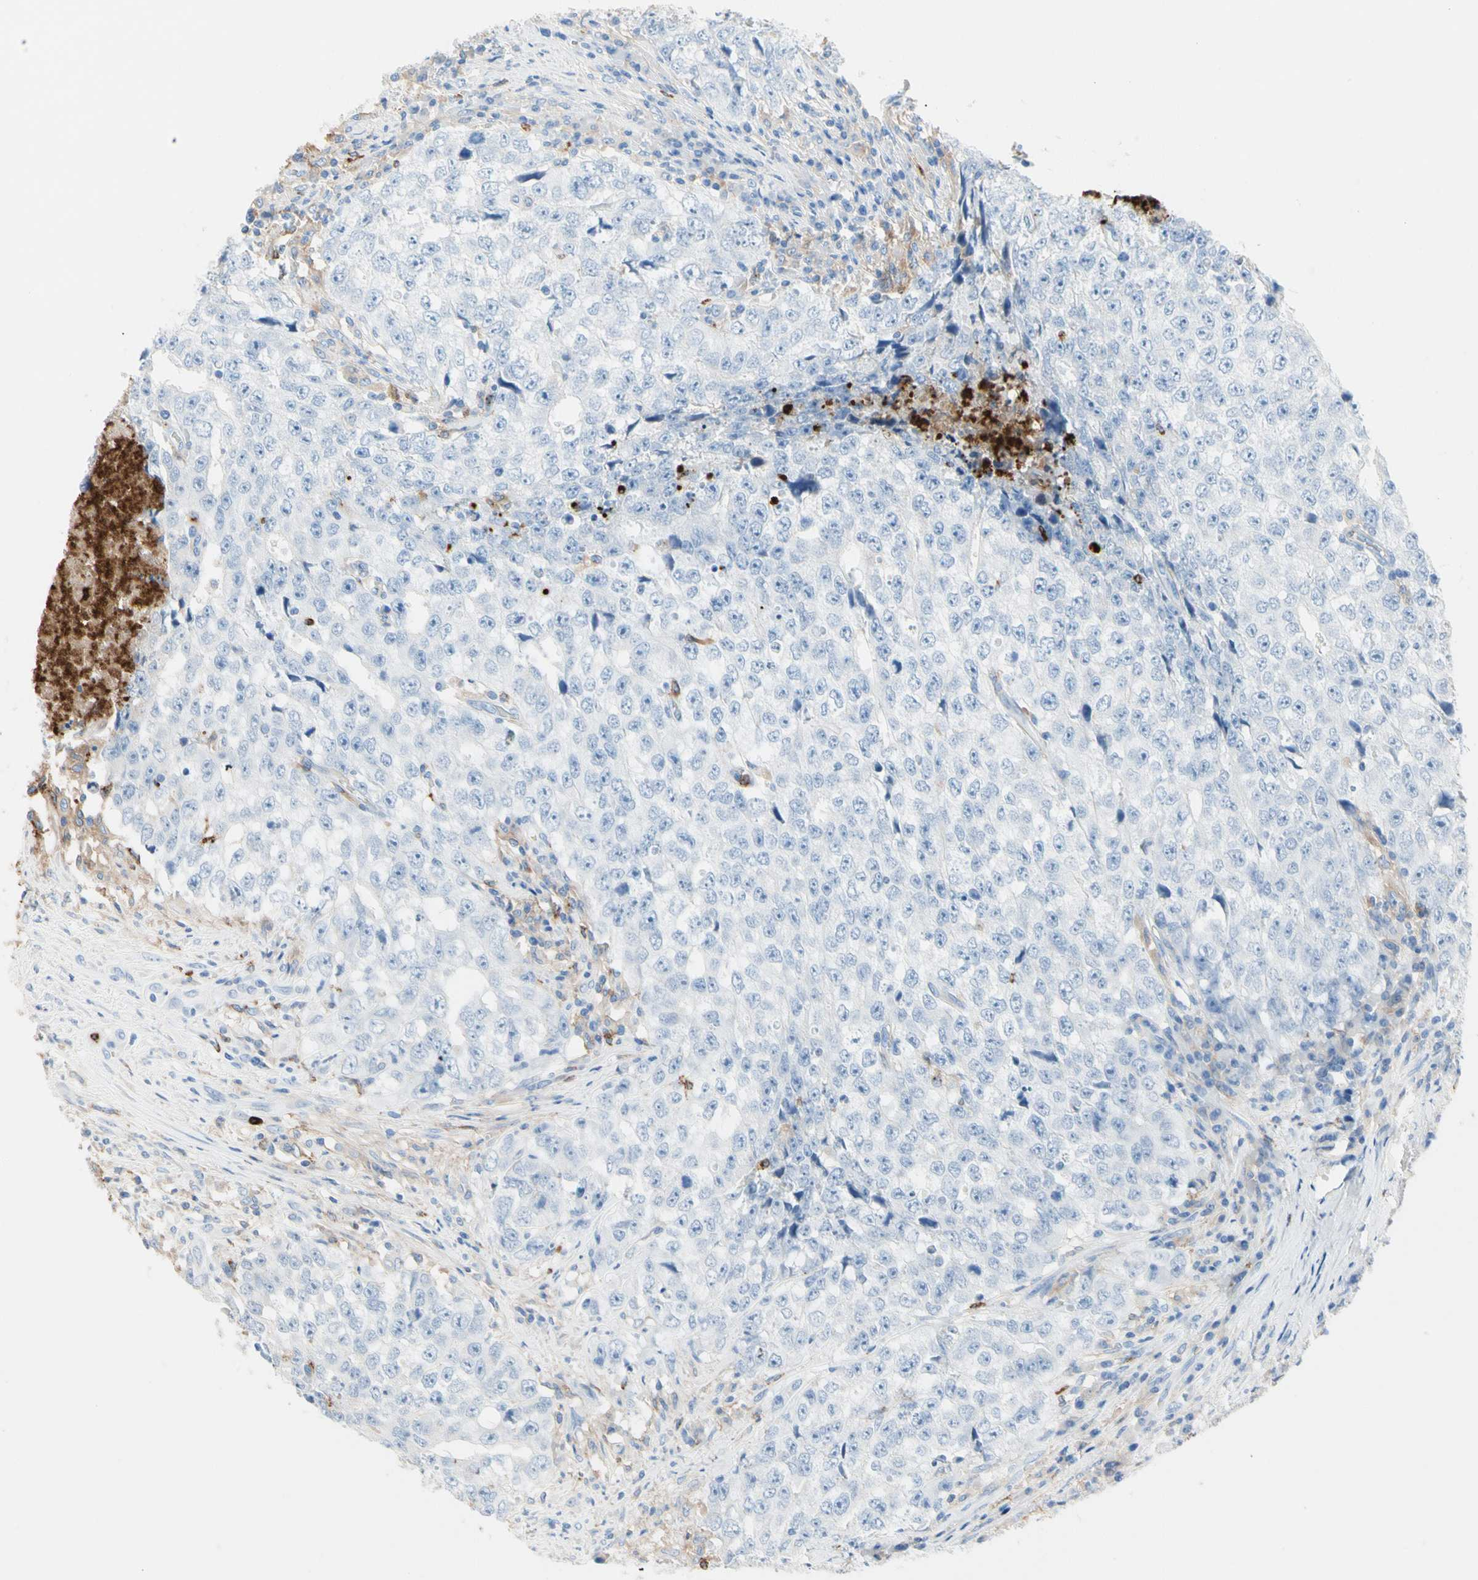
{"staining": {"intensity": "negative", "quantity": "none", "location": "none"}, "tissue": "testis cancer", "cell_type": "Tumor cells", "image_type": "cancer", "snomed": [{"axis": "morphology", "description": "Necrosis, NOS"}, {"axis": "morphology", "description": "Carcinoma, Embryonal, NOS"}, {"axis": "topography", "description": "Testis"}], "caption": "Immunohistochemical staining of human testis cancer (embryonal carcinoma) reveals no significant staining in tumor cells.", "gene": "CLEC4A", "patient": {"sex": "male", "age": 19}}